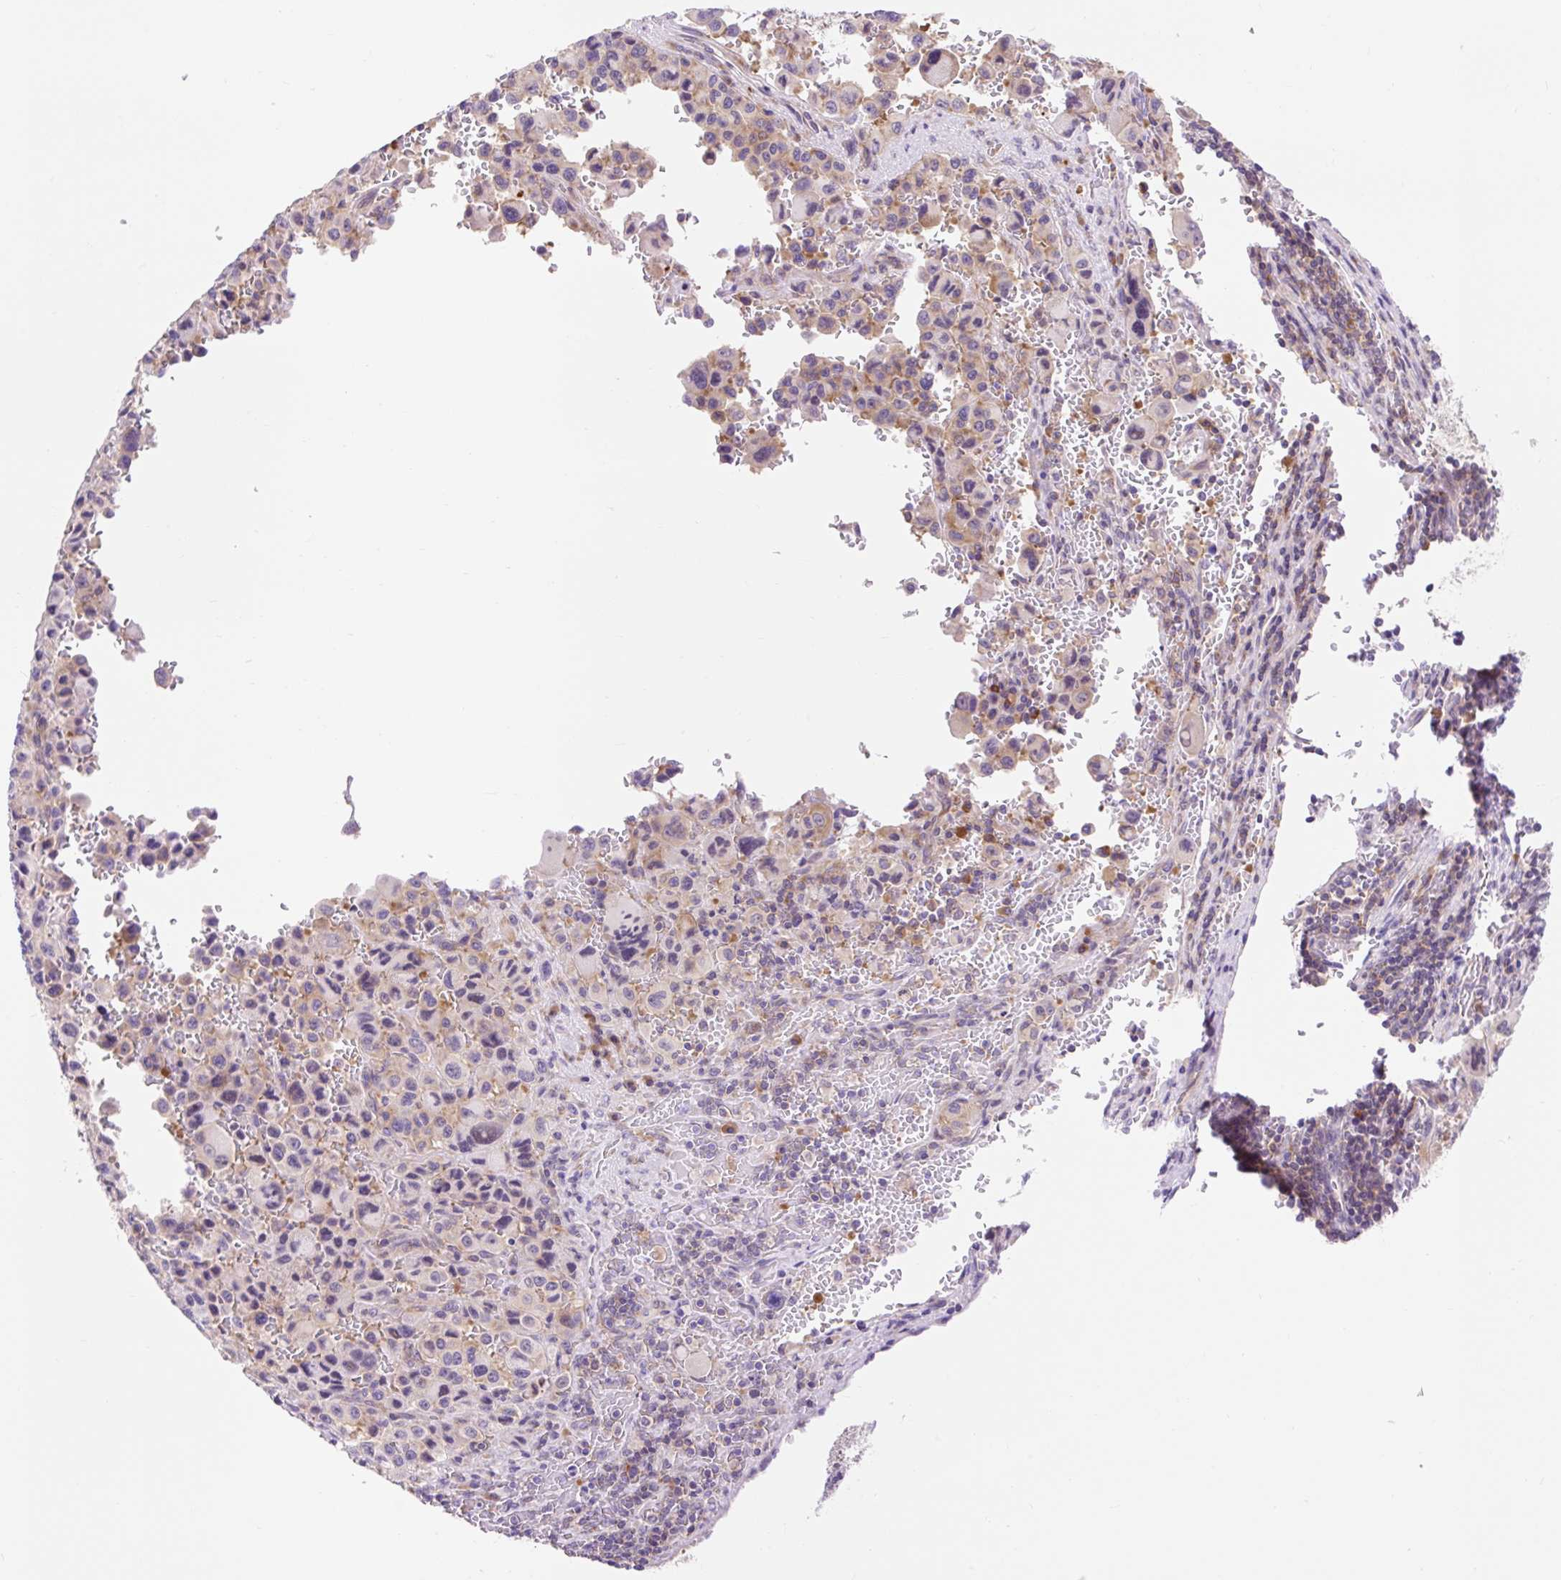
{"staining": {"intensity": "weak", "quantity": "<25%", "location": "cytoplasmic/membranous"}, "tissue": "melanoma", "cell_type": "Tumor cells", "image_type": "cancer", "snomed": [{"axis": "morphology", "description": "Malignant melanoma, Metastatic site"}, {"axis": "topography", "description": "Lymph node"}], "caption": "High magnification brightfield microscopy of melanoma stained with DAB (3,3'-diaminobenzidine) (brown) and counterstained with hematoxylin (blue): tumor cells show no significant positivity. (DAB immunohistochemistry with hematoxylin counter stain).", "gene": "GPR45", "patient": {"sex": "female", "age": 65}}